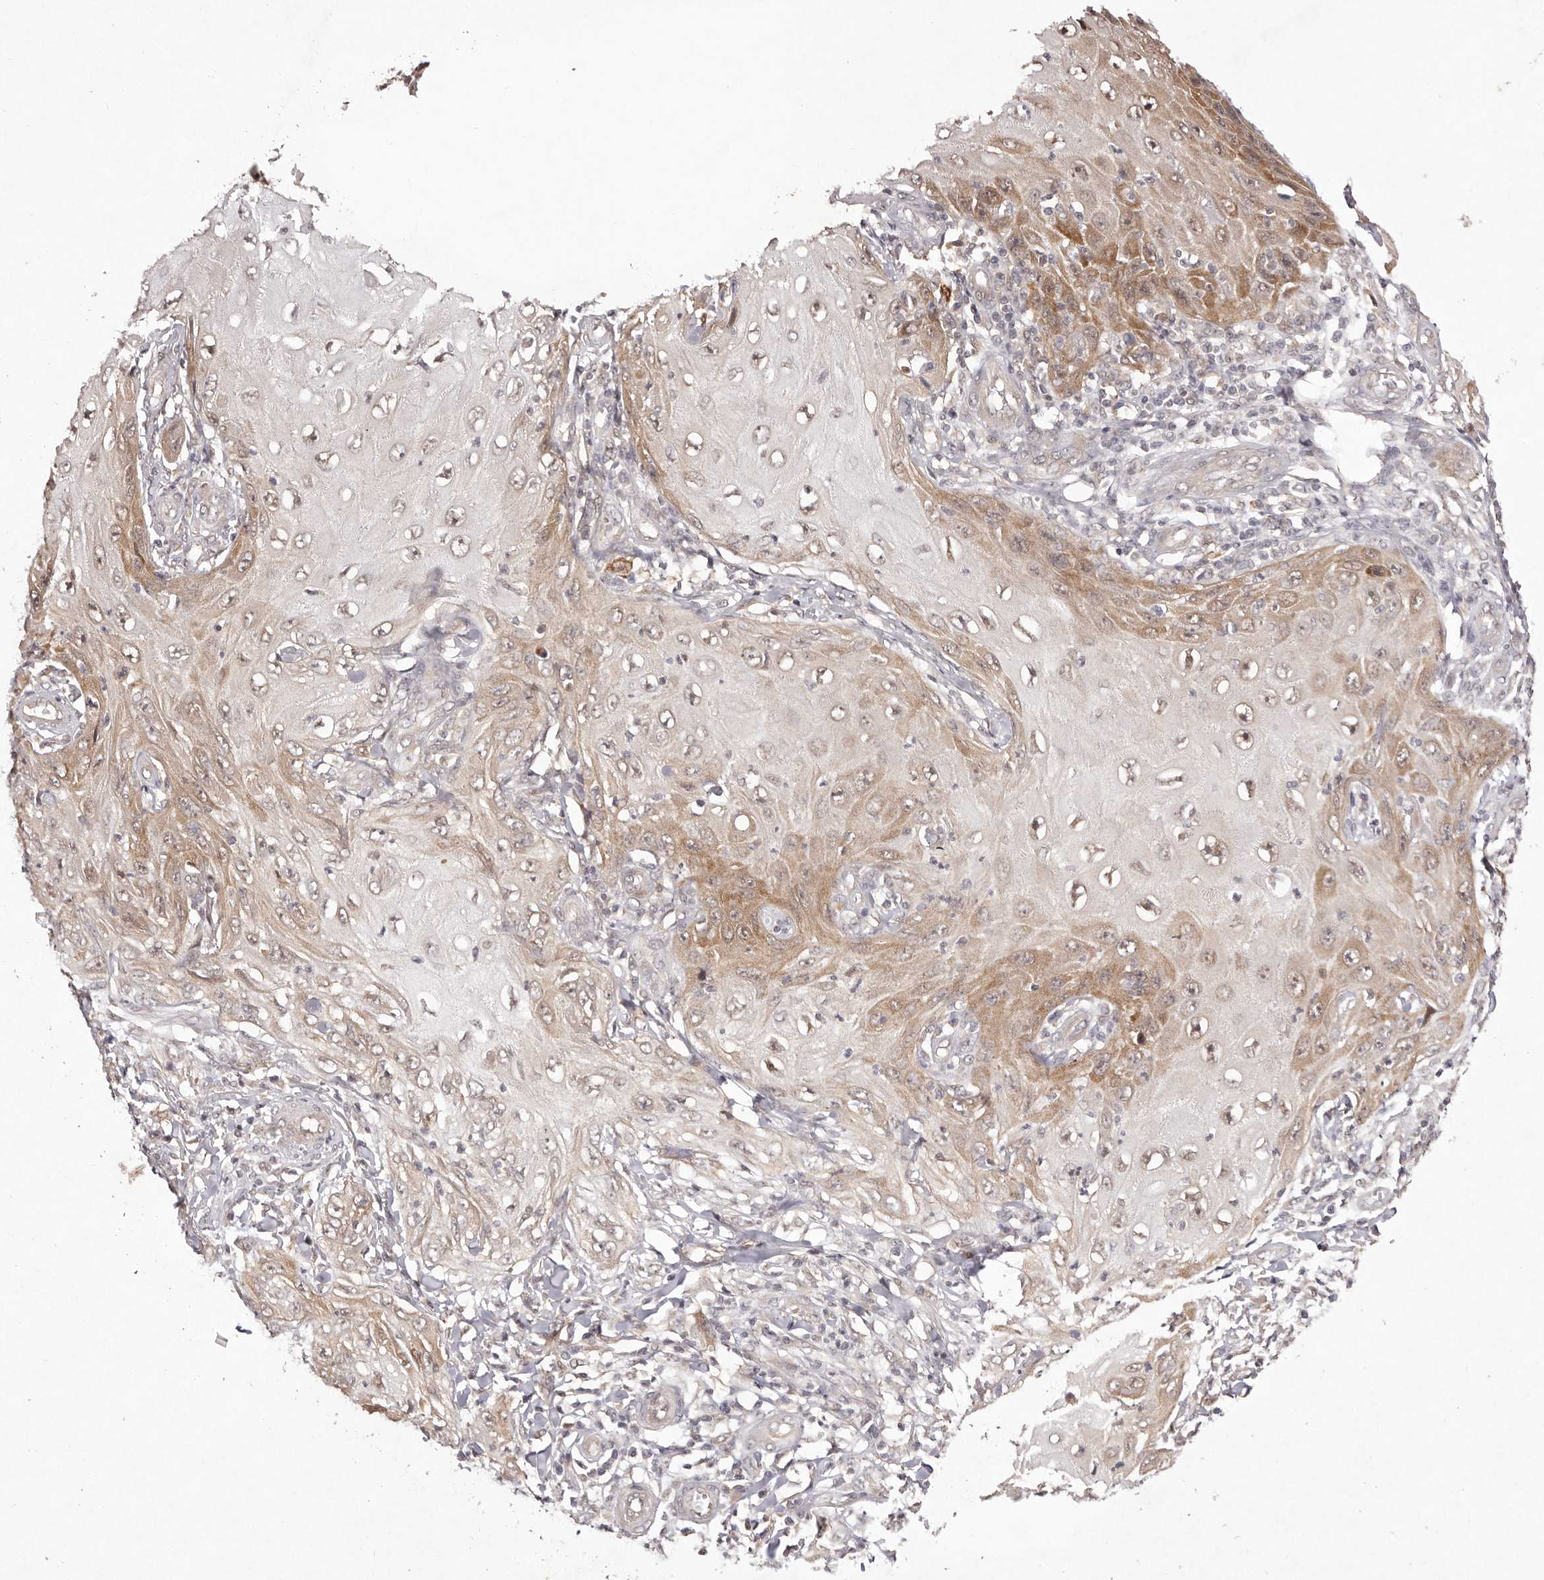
{"staining": {"intensity": "moderate", "quantity": "25%-75%", "location": "cytoplasmic/membranous"}, "tissue": "skin cancer", "cell_type": "Tumor cells", "image_type": "cancer", "snomed": [{"axis": "morphology", "description": "Squamous cell carcinoma, NOS"}, {"axis": "topography", "description": "Skin"}], "caption": "Squamous cell carcinoma (skin) tissue displays moderate cytoplasmic/membranous staining in approximately 25%-75% of tumor cells, visualized by immunohistochemistry.", "gene": "BUD31", "patient": {"sex": "female", "age": 73}}